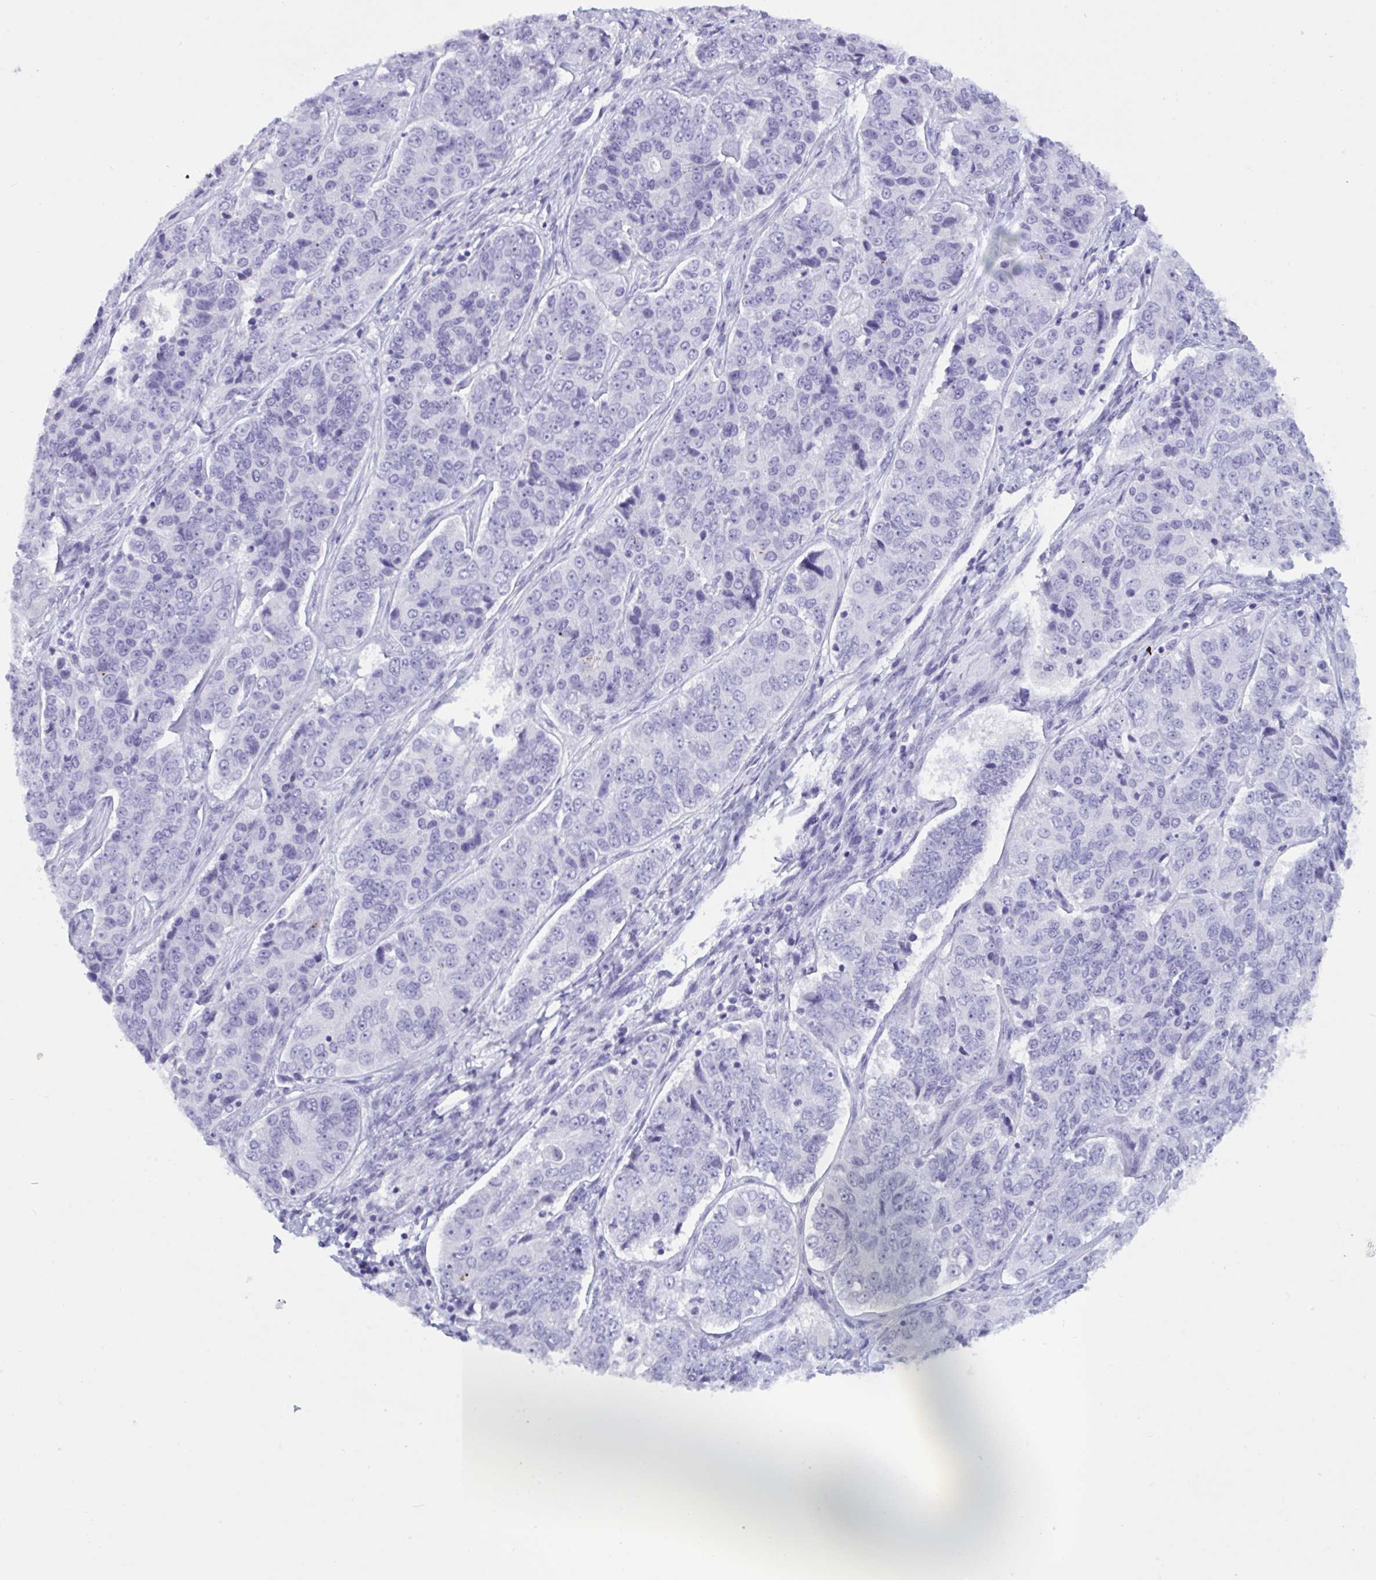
{"staining": {"intensity": "negative", "quantity": "none", "location": "none"}, "tissue": "ovarian cancer", "cell_type": "Tumor cells", "image_type": "cancer", "snomed": [{"axis": "morphology", "description": "Carcinoma, endometroid"}, {"axis": "topography", "description": "Ovary"}], "caption": "This is an IHC micrograph of human ovarian cancer (endometroid carcinoma). There is no staining in tumor cells.", "gene": "SLC2A1", "patient": {"sex": "female", "age": 51}}